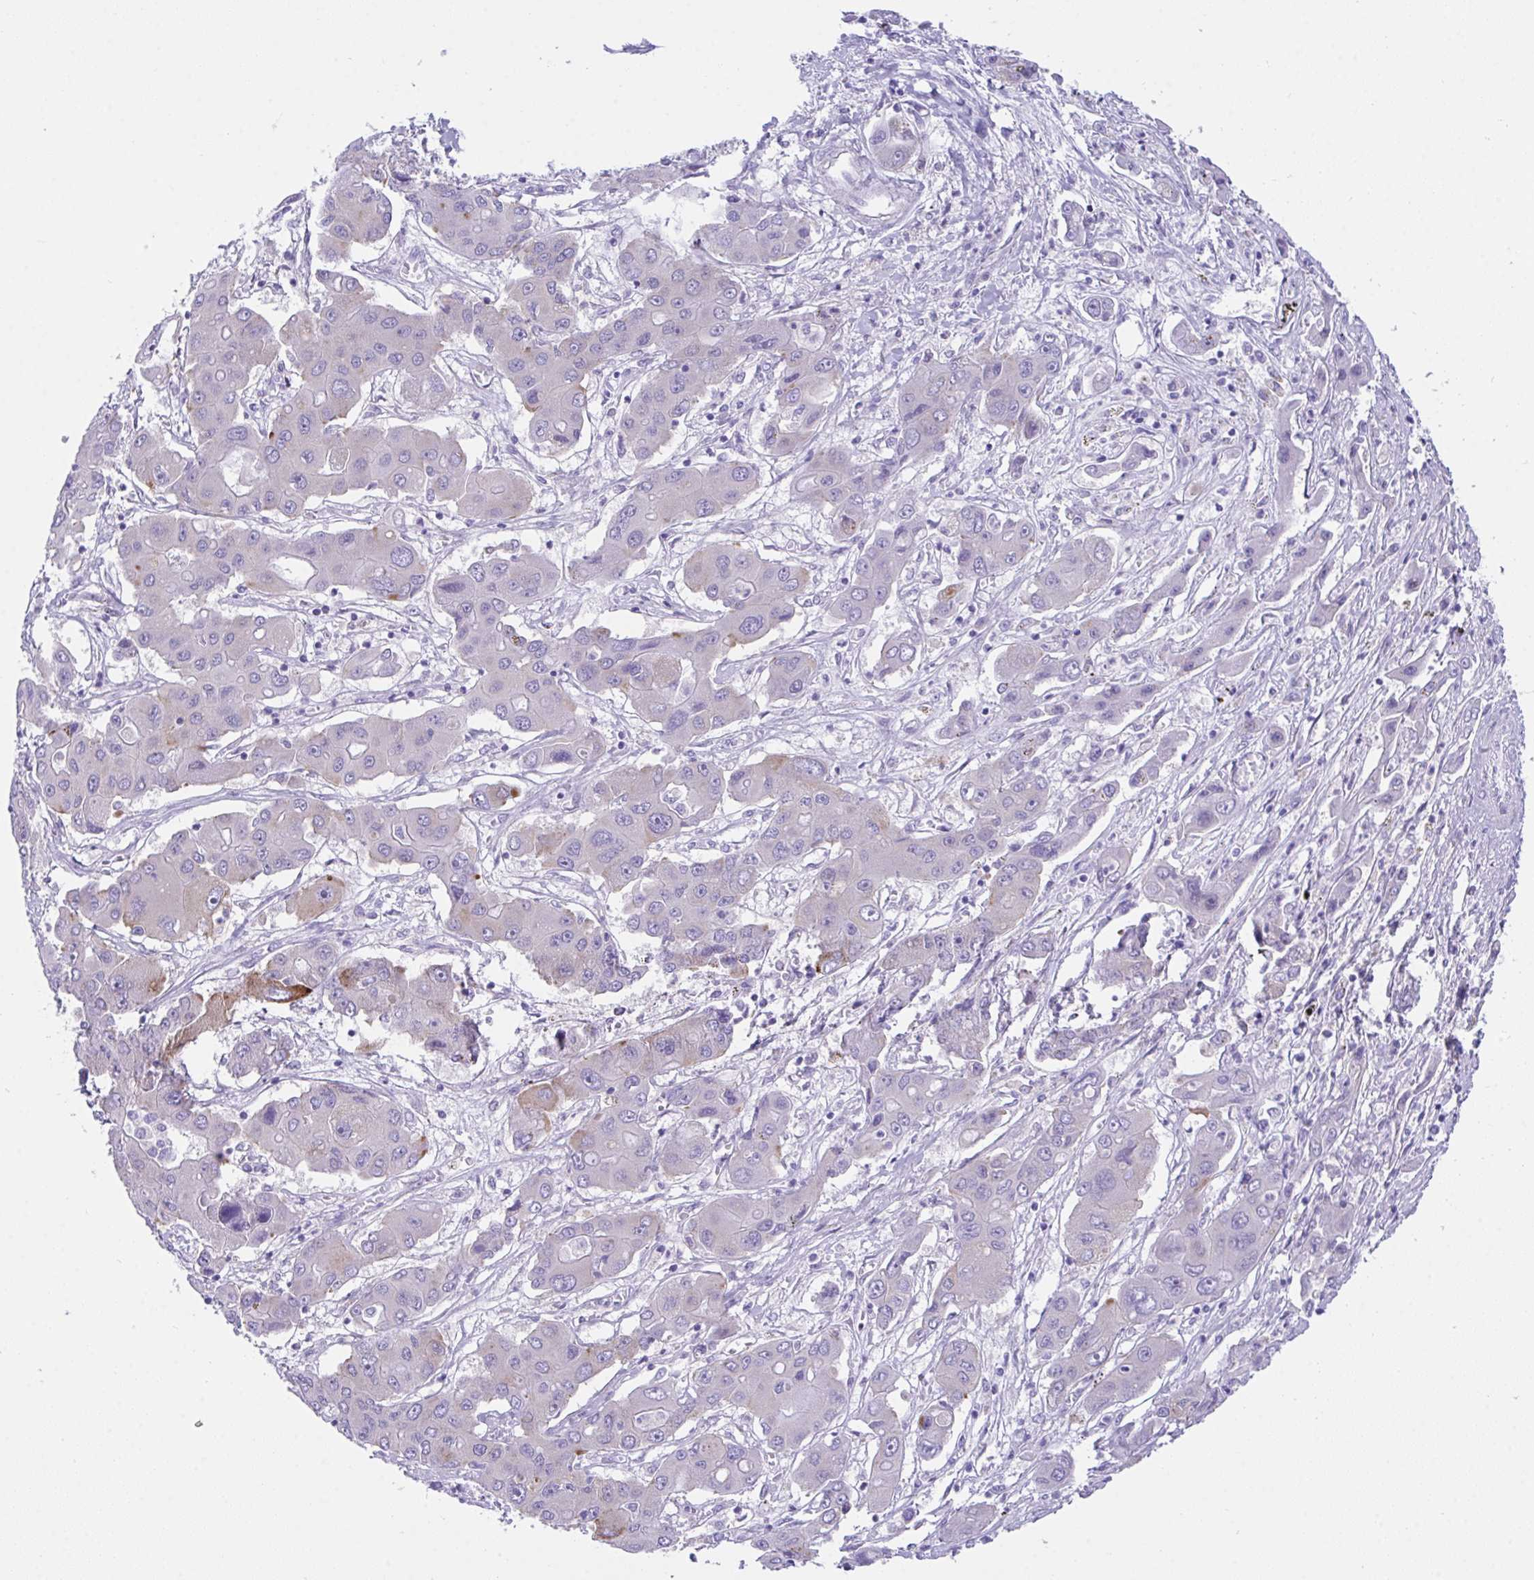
{"staining": {"intensity": "moderate", "quantity": "<25%", "location": "cytoplasmic/membranous"}, "tissue": "liver cancer", "cell_type": "Tumor cells", "image_type": "cancer", "snomed": [{"axis": "morphology", "description": "Cholangiocarcinoma"}, {"axis": "topography", "description": "Liver"}], "caption": "Brown immunohistochemical staining in human liver cholangiocarcinoma displays moderate cytoplasmic/membranous staining in approximately <25% of tumor cells. (IHC, brightfield microscopy, high magnification).", "gene": "TMEM106B", "patient": {"sex": "male", "age": 67}}